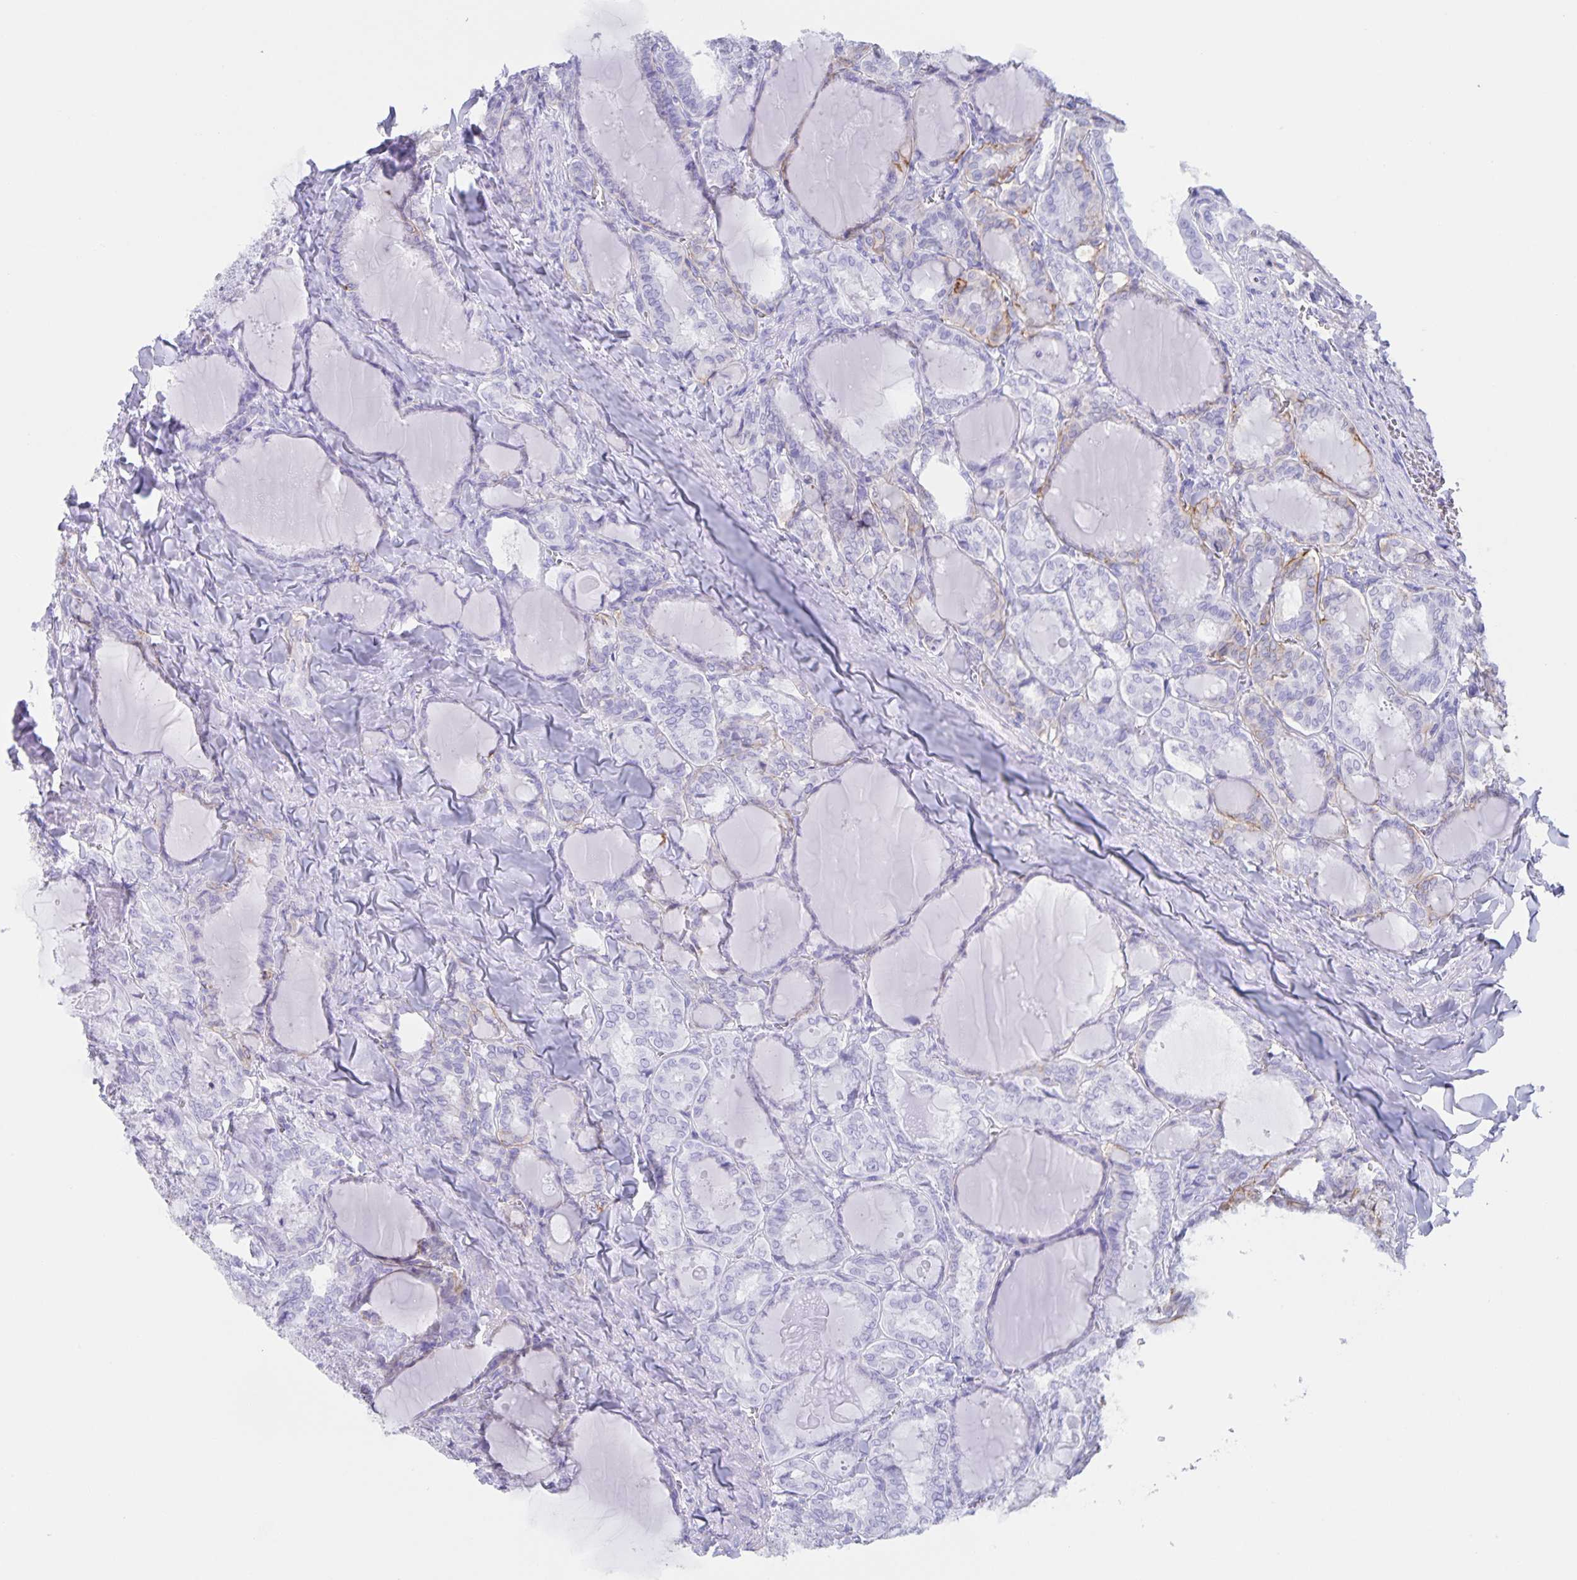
{"staining": {"intensity": "negative", "quantity": "none", "location": "none"}, "tissue": "thyroid cancer", "cell_type": "Tumor cells", "image_type": "cancer", "snomed": [{"axis": "morphology", "description": "Papillary adenocarcinoma, NOS"}, {"axis": "topography", "description": "Thyroid gland"}], "caption": "Immunohistochemistry (IHC) of thyroid cancer (papillary adenocarcinoma) displays no positivity in tumor cells. (DAB immunohistochemistry (IHC) visualized using brightfield microscopy, high magnification).", "gene": "AQP4", "patient": {"sex": "female", "age": 46}}